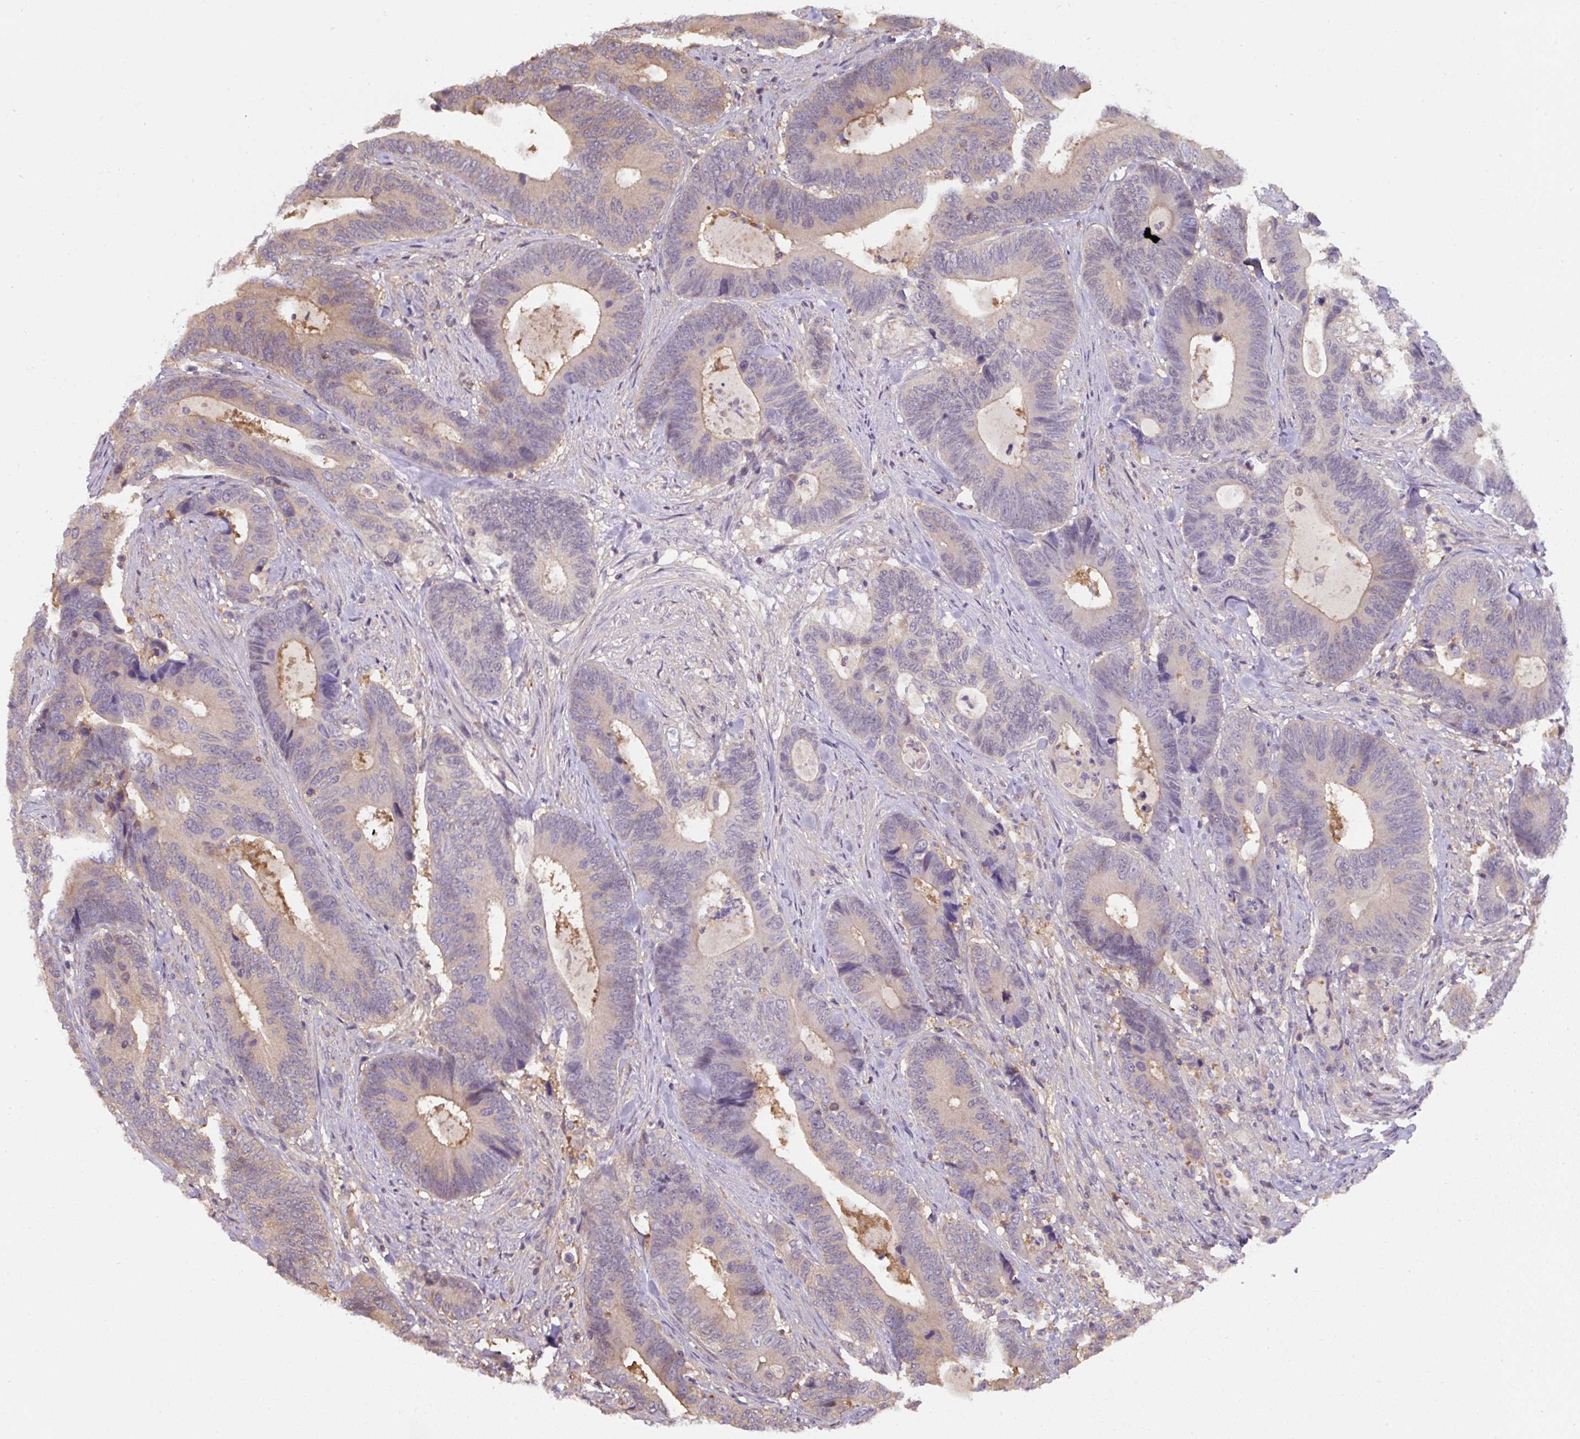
{"staining": {"intensity": "weak", "quantity": "25%-75%", "location": "cytoplasmic/membranous"}, "tissue": "colorectal cancer", "cell_type": "Tumor cells", "image_type": "cancer", "snomed": [{"axis": "morphology", "description": "Adenocarcinoma, NOS"}, {"axis": "topography", "description": "Colon"}], "caption": "Immunohistochemical staining of colorectal adenocarcinoma reveals low levels of weak cytoplasmic/membranous staining in about 25%-75% of tumor cells.", "gene": "ST13", "patient": {"sex": "male", "age": 87}}